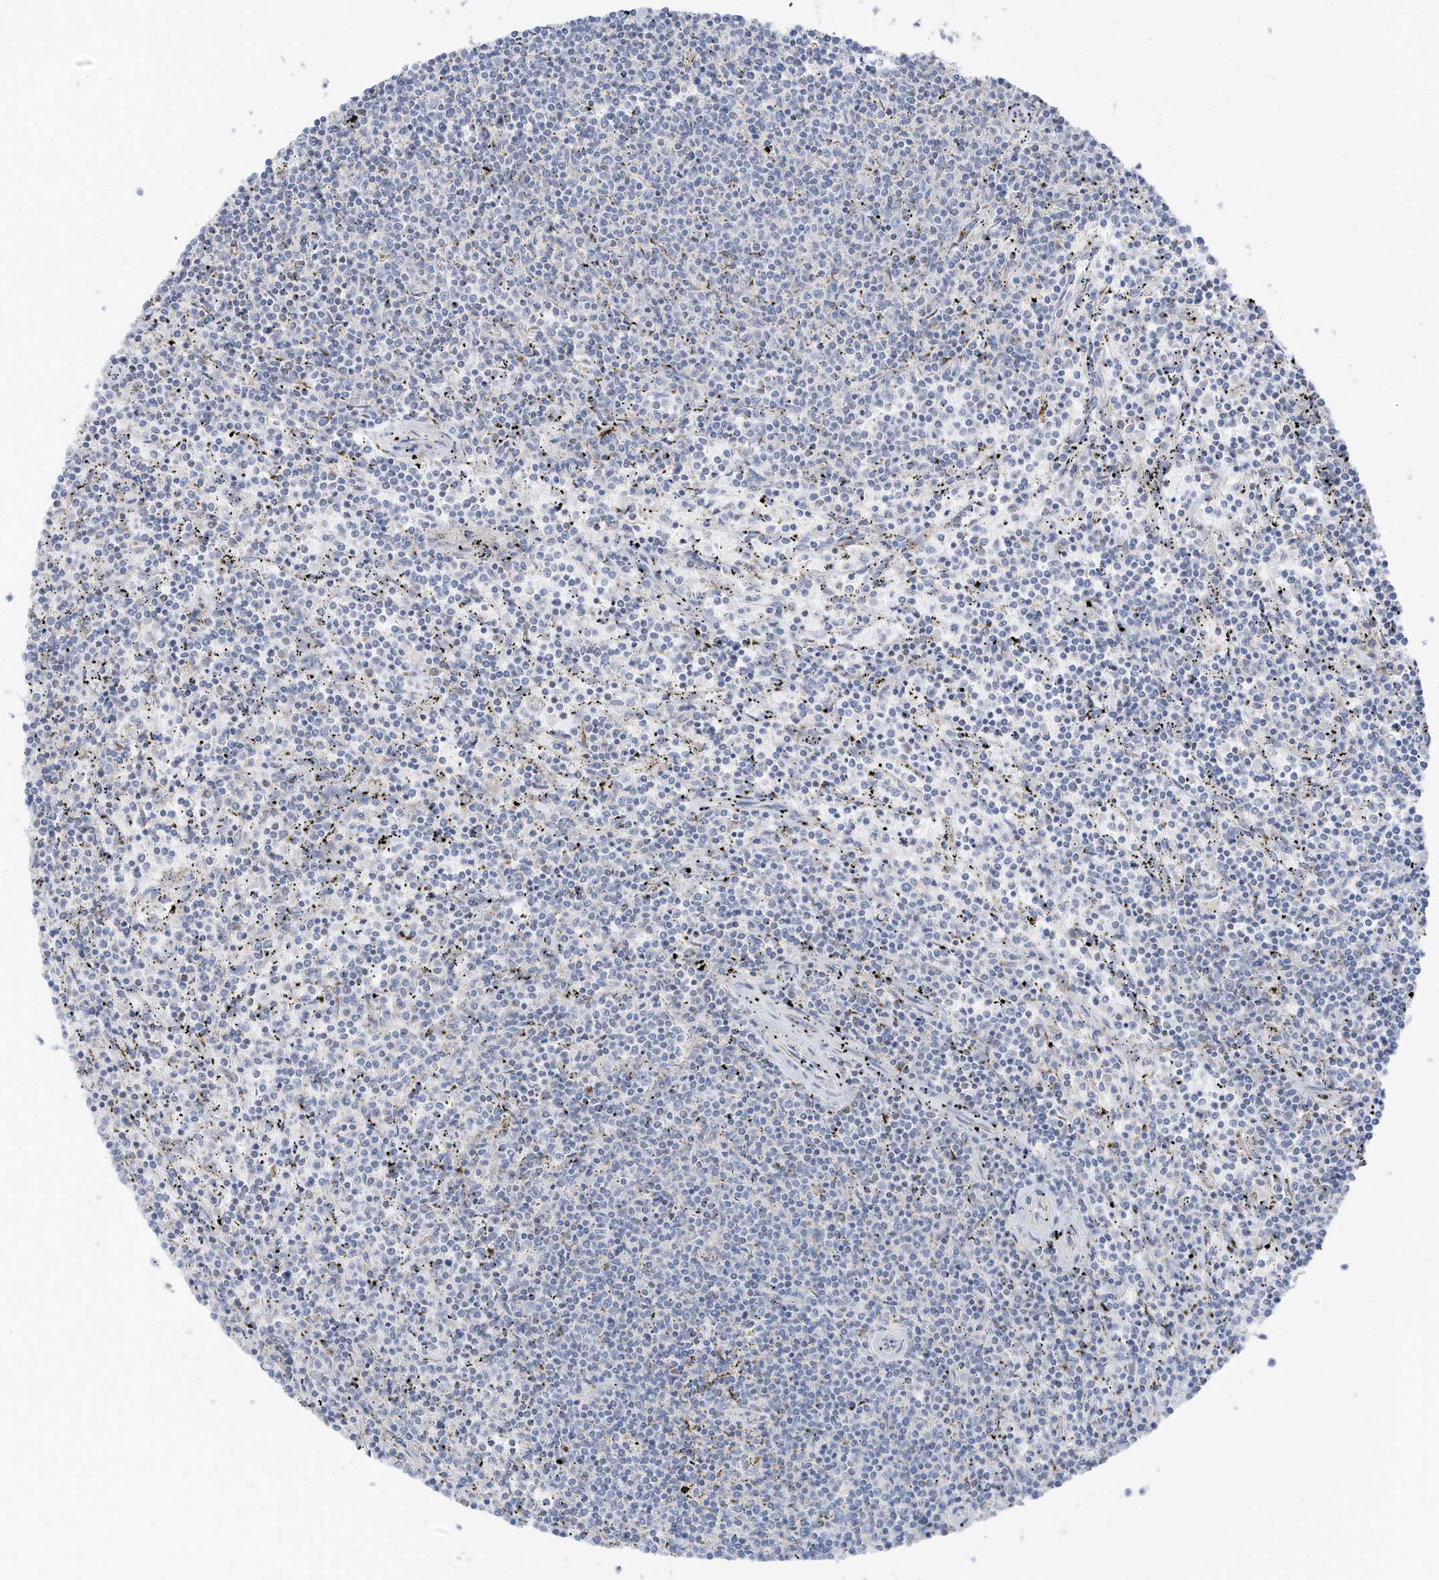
{"staining": {"intensity": "negative", "quantity": "none", "location": "none"}, "tissue": "lymphoma", "cell_type": "Tumor cells", "image_type": "cancer", "snomed": [{"axis": "morphology", "description": "Malignant lymphoma, non-Hodgkin's type, Low grade"}, {"axis": "topography", "description": "Spleen"}], "caption": "There is no significant staining in tumor cells of low-grade malignant lymphoma, non-Hodgkin's type. (Stains: DAB (3,3'-diaminobenzidine) immunohistochemistry (IHC) with hematoxylin counter stain, Microscopy: brightfield microscopy at high magnification).", "gene": "ETHE1", "patient": {"sex": "female", "age": 50}}